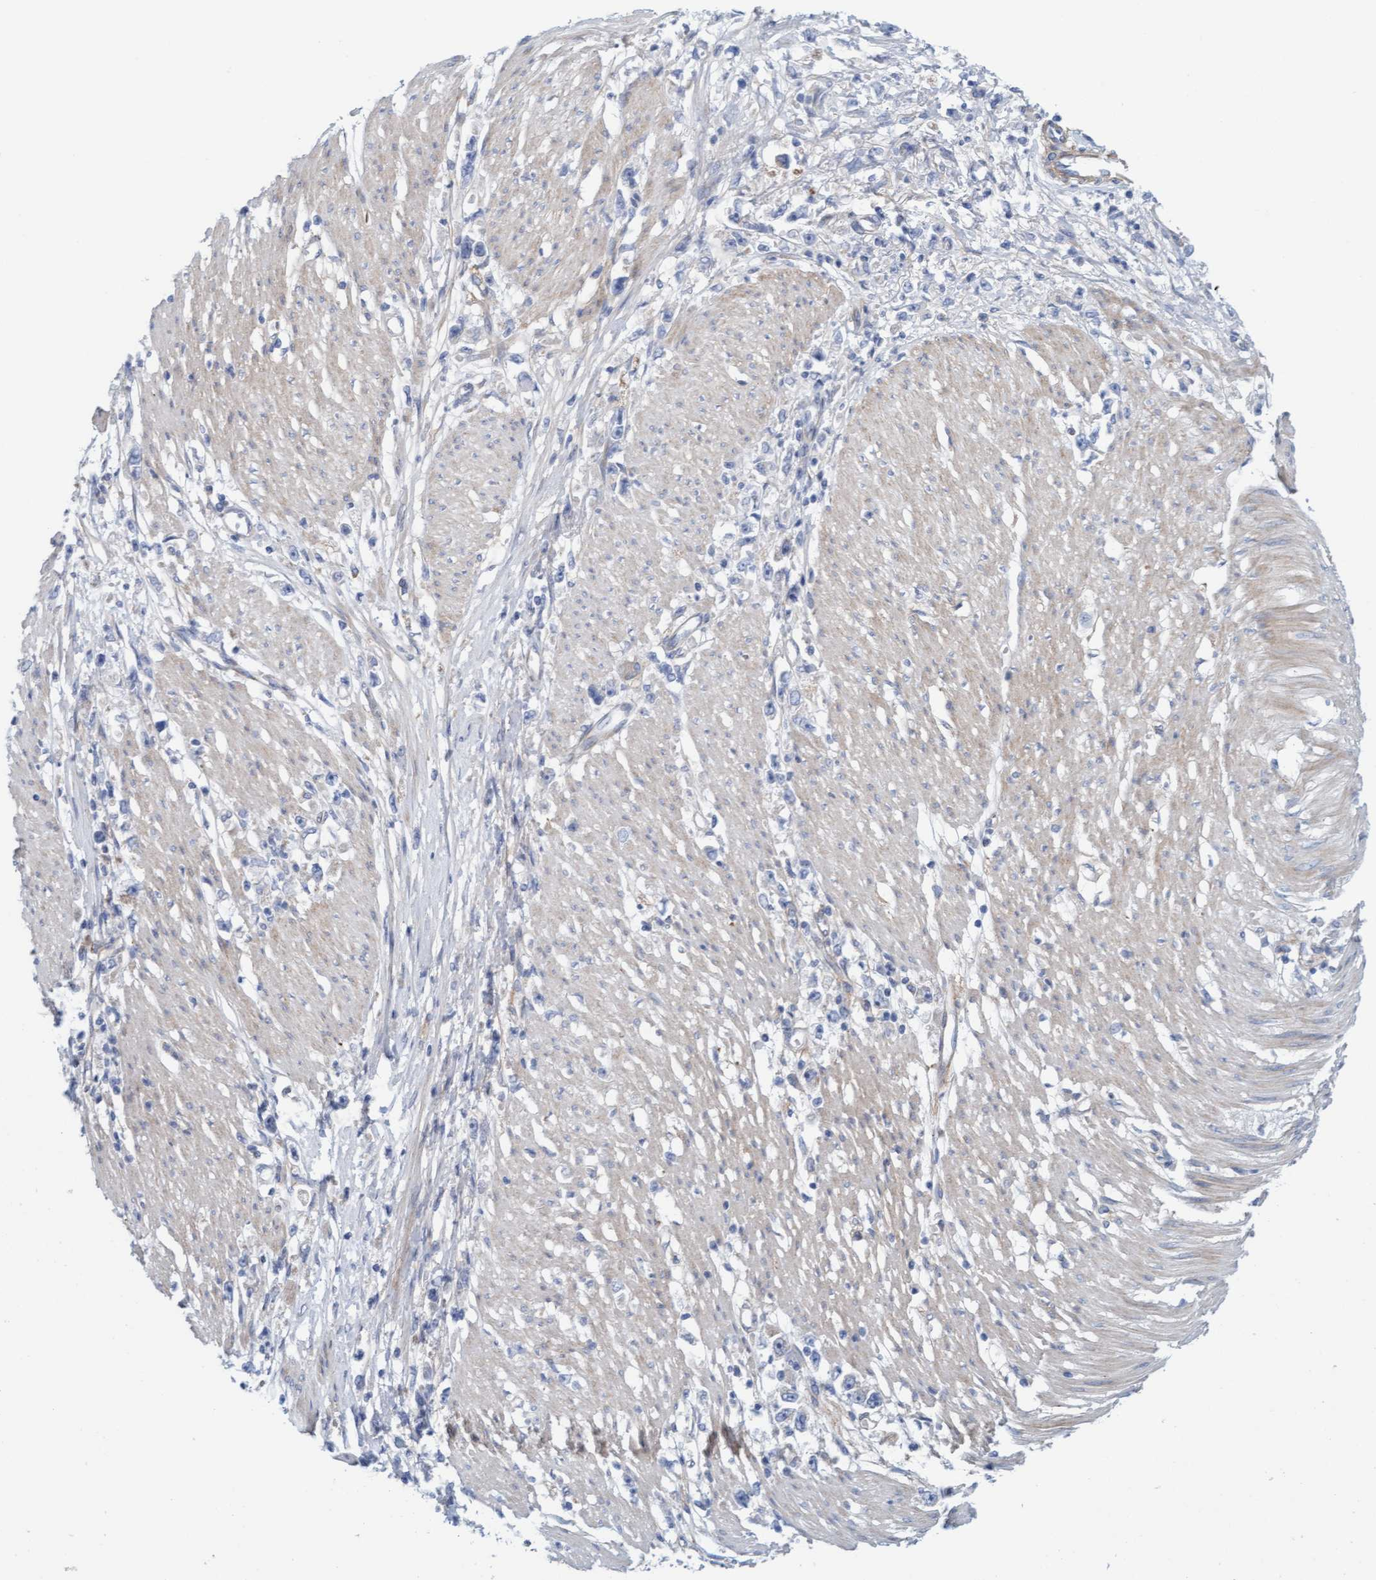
{"staining": {"intensity": "negative", "quantity": "none", "location": "none"}, "tissue": "stomach cancer", "cell_type": "Tumor cells", "image_type": "cancer", "snomed": [{"axis": "morphology", "description": "Adenocarcinoma, NOS"}, {"axis": "topography", "description": "Stomach"}], "caption": "Micrograph shows no protein staining in tumor cells of stomach adenocarcinoma tissue.", "gene": "CDK5RAP3", "patient": {"sex": "female", "age": 59}}